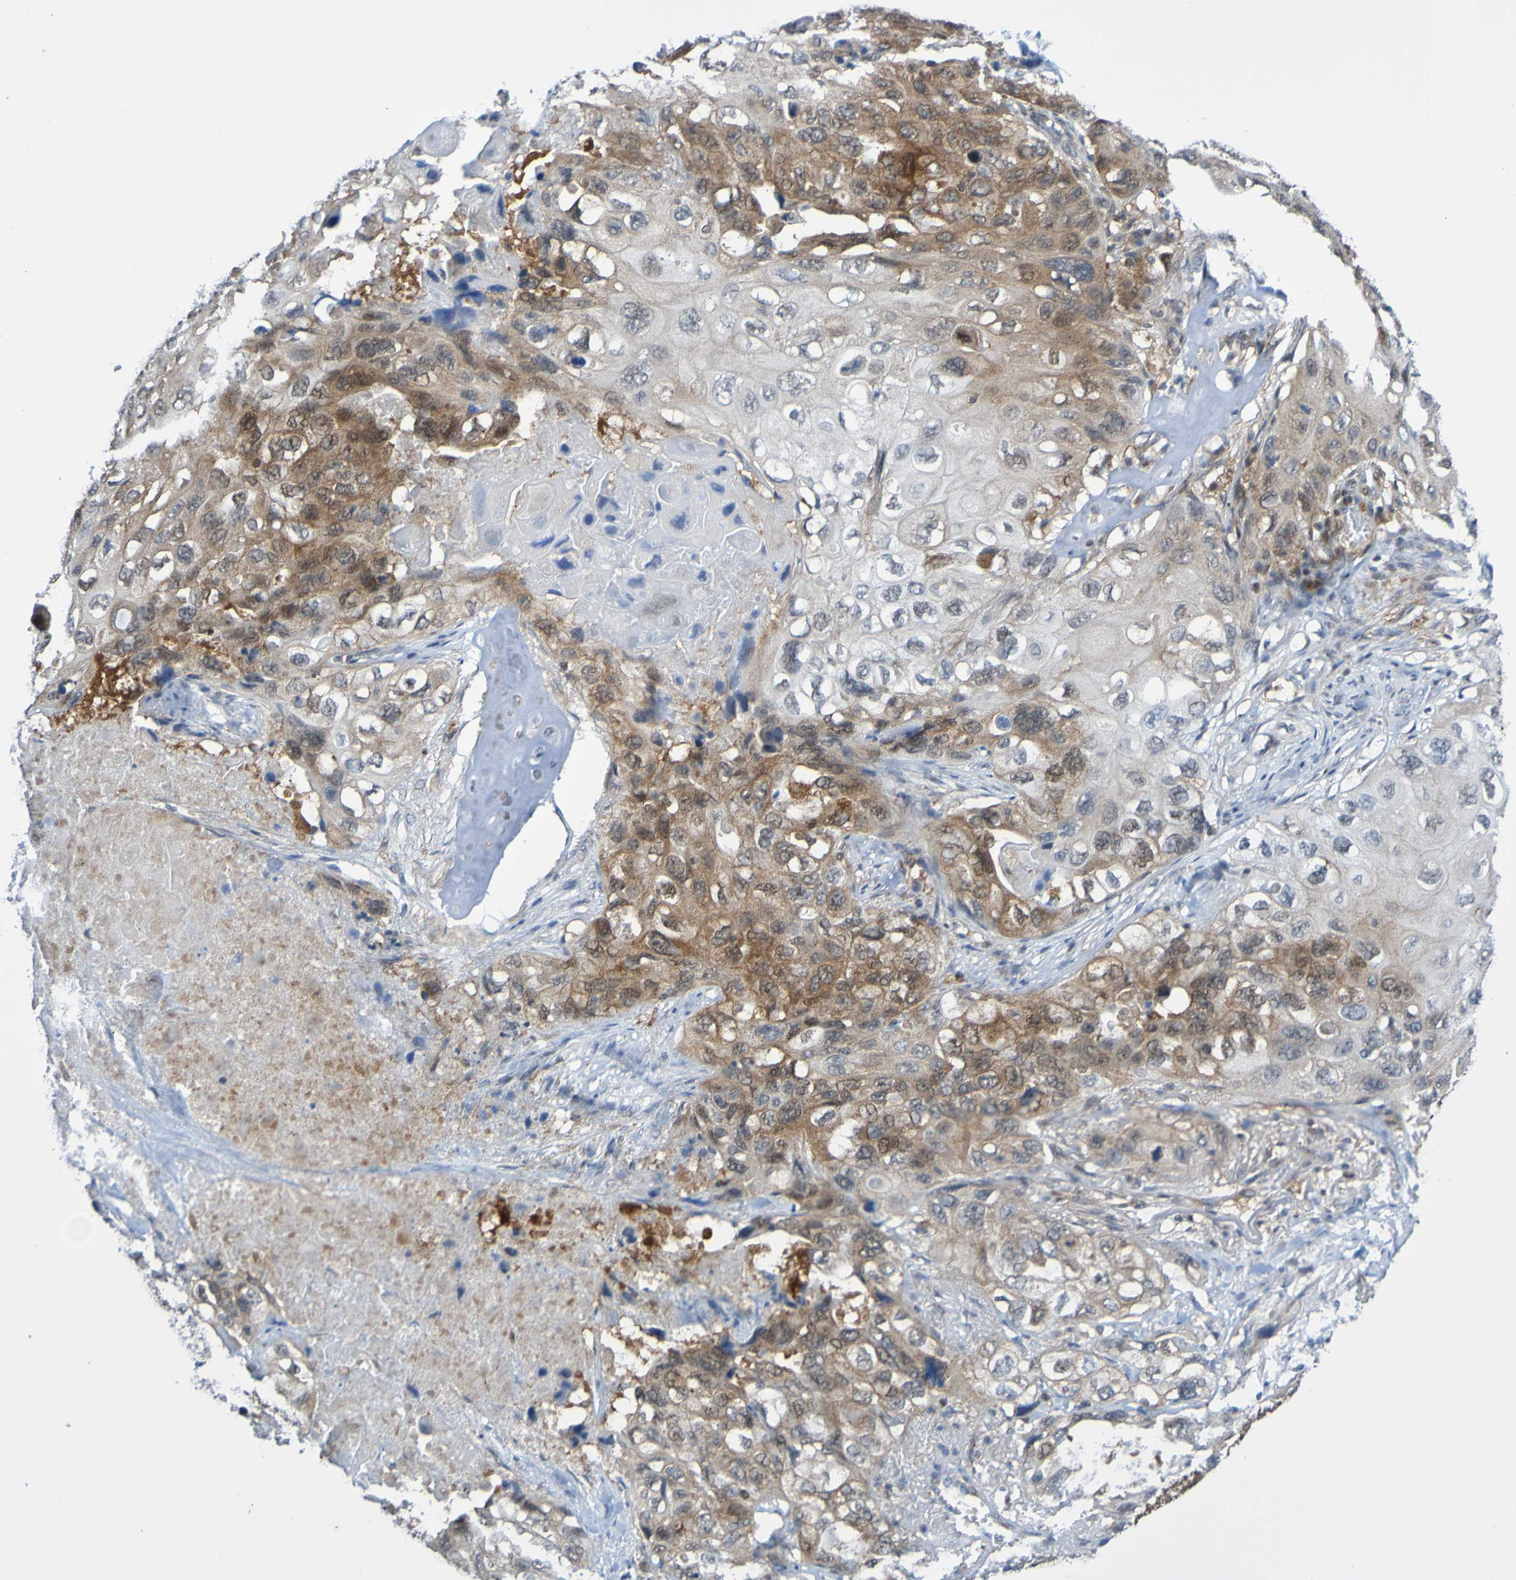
{"staining": {"intensity": "moderate", "quantity": ">75%", "location": "cytoplasmic/membranous"}, "tissue": "lung cancer", "cell_type": "Tumor cells", "image_type": "cancer", "snomed": [{"axis": "morphology", "description": "Squamous cell carcinoma, NOS"}, {"axis": "topography", "description": "Lung"}], "caption": "Immunohistochemistry photomicrograph of neoplastic tissue: human lung squamous cell carcinoma stained using IHC reveals medium levels of moderate protein expression localized specifically in the cytoplasmic/membranous of tumor cells, appearing as a cytoplasmic/membranous brown color.", "gene": "ATIC", "patient": {"sex": "female", "age": 73}}